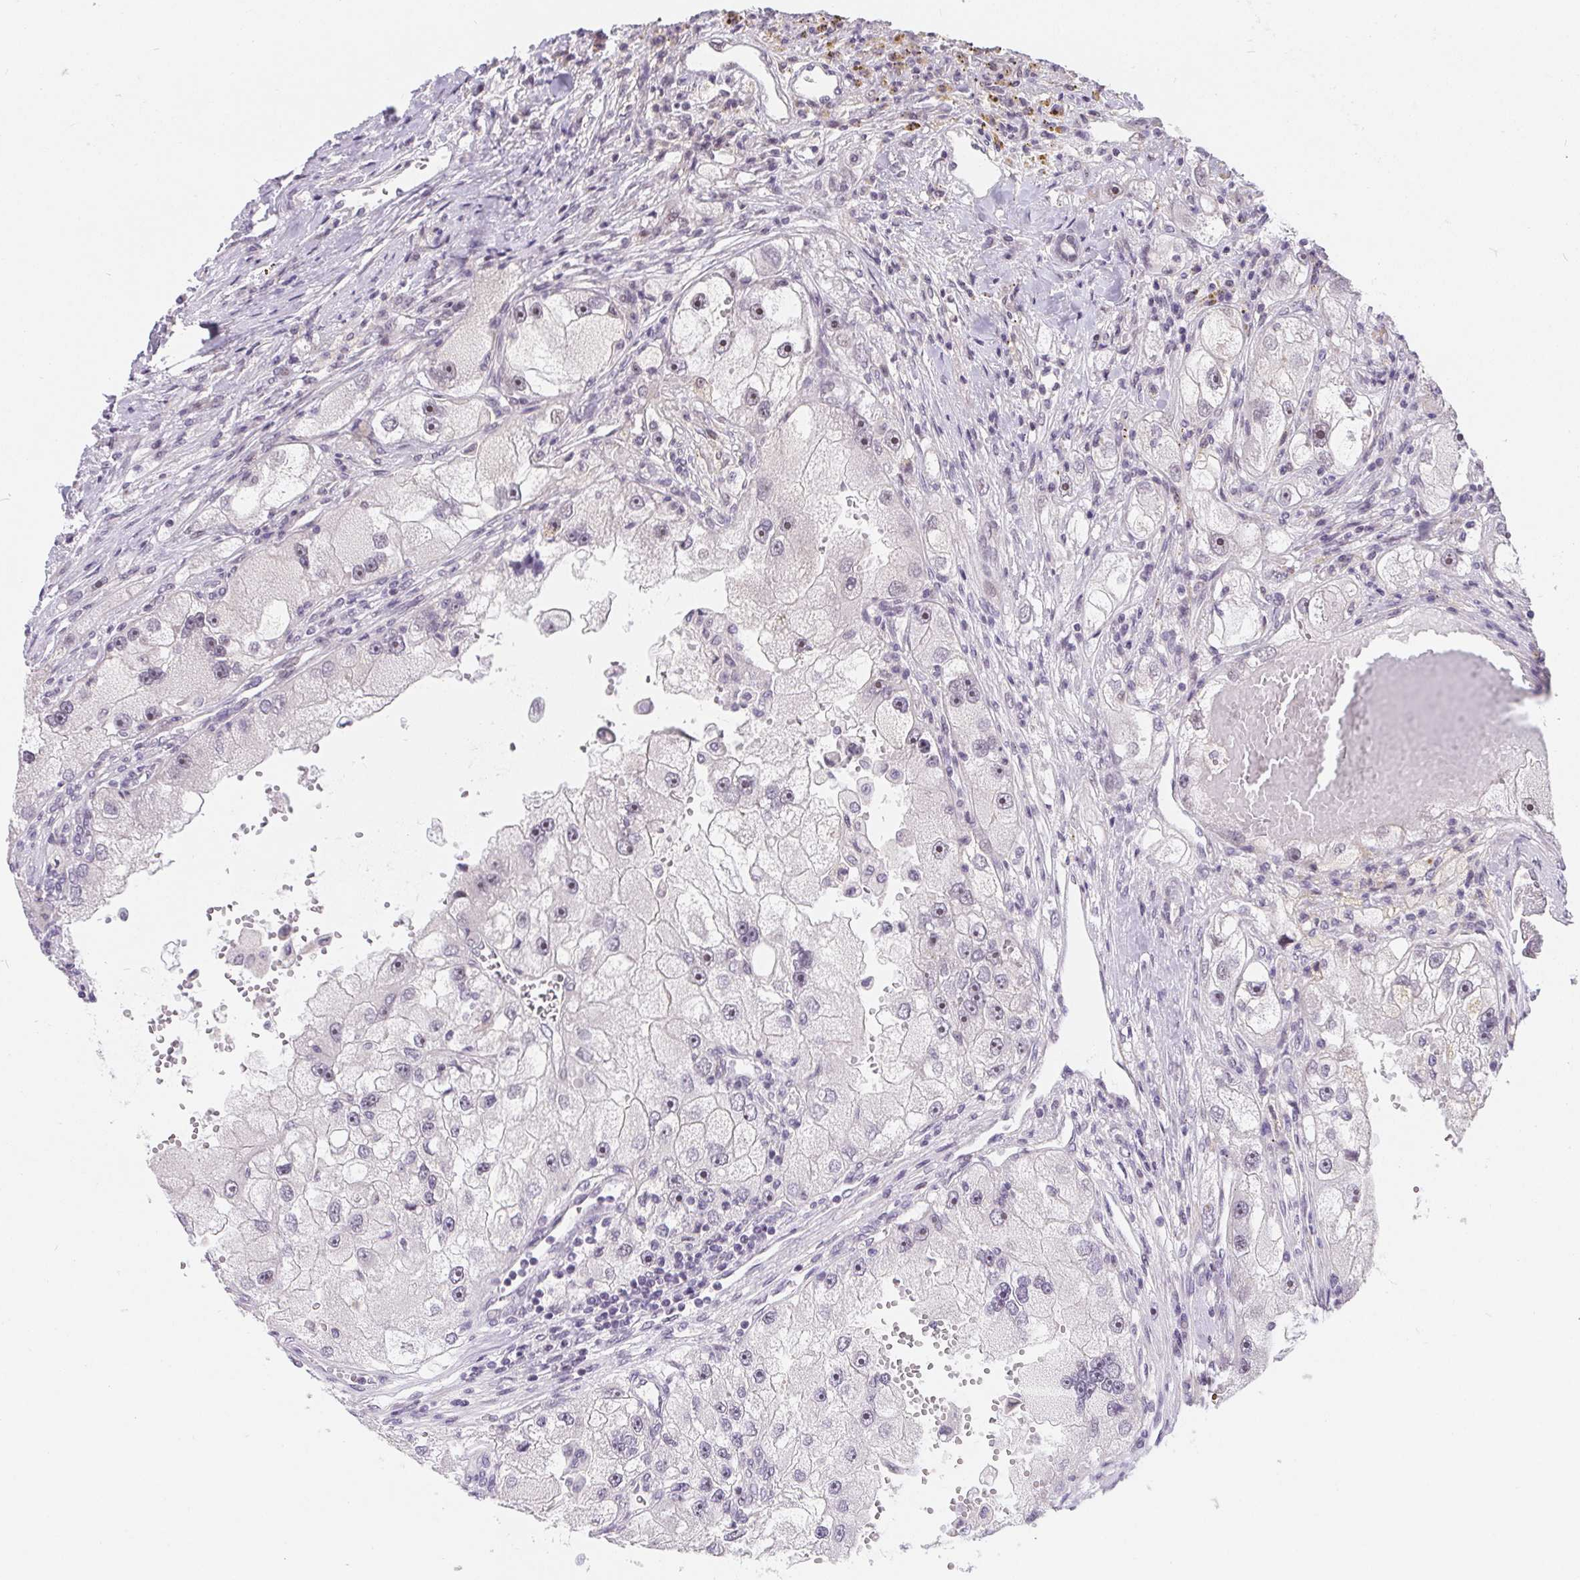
{"staining": {"intensity": "negative", "quantity": "none", "location": "none"}, "tissue": "renal cancer", "cell_type": "Tumor cells", "image_type": "cancer", "snomed": [{"axis": "morphology", "description": "Adenocarcinoma, NOS"}, {"axis": "topography", "description": "Kidney"}], "caption": "This image is of adenocarcinoma (renal) stained with immunohistochemistry (IHC) to label a protein in brown with the nuclei are counter-stained blue. There is no staining in tumor cells.", "gene": "LCA5L", "patient": {"sex": "male", "age": 63}}